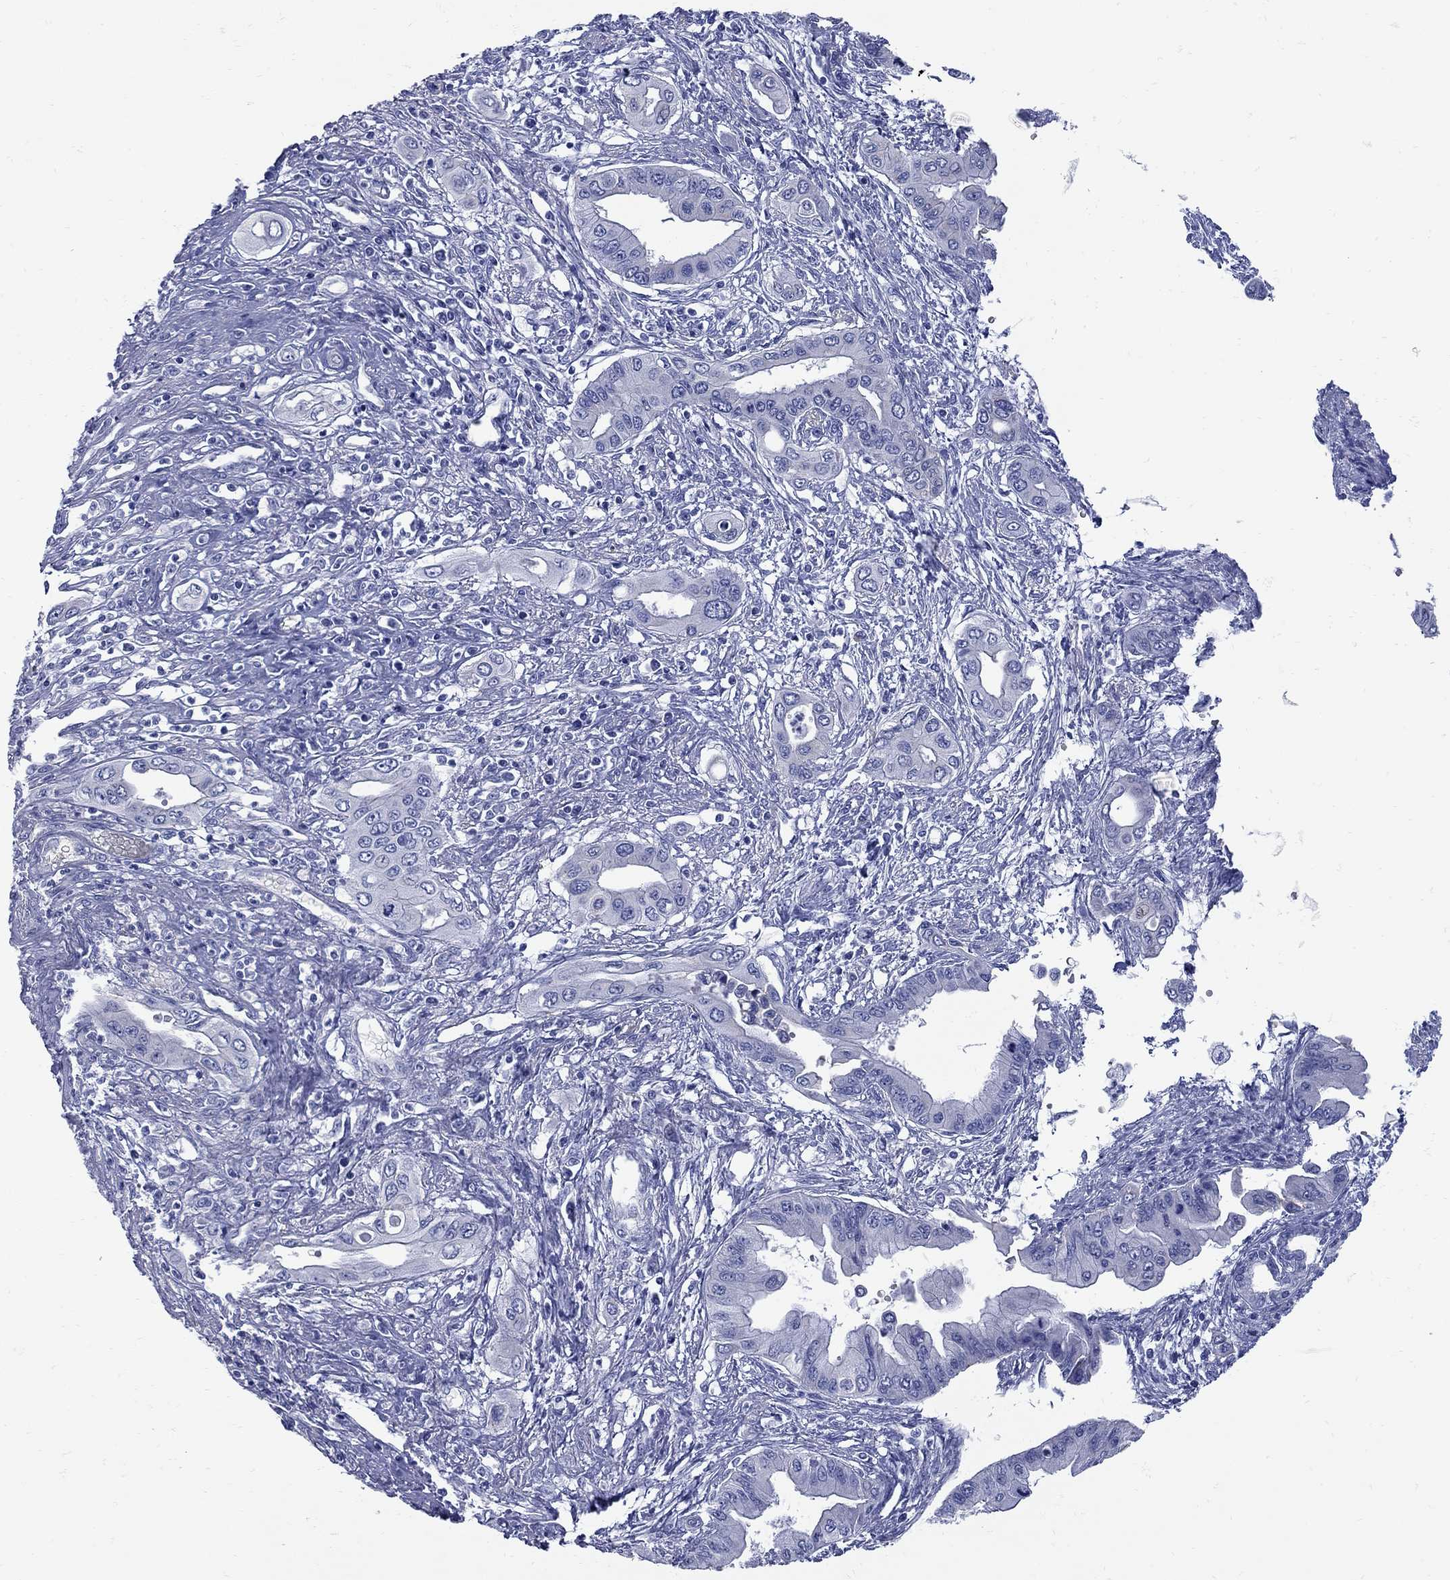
{"staining": {"intensity": "negative", "quantity": "none", "location": "none"}, "tissue": "pancreatic cancer", "cell_type": "Tumor cells", "image_type": "cancer", "snomed": [{"axis": "morphology", "description": "Adenocarcinoma, NOS"}, {"axis": "topography", "description": "Pancreas"}], "caption": "High magnification brightfield microscopy of adenocarcinoma (pancreatic) stained with DAB (brown) and counterstained with hematoxylin (blue): tumor cells show no significant staining.", "gene": "PDZD3", "patient": {"sex": "female", "age": 62}}